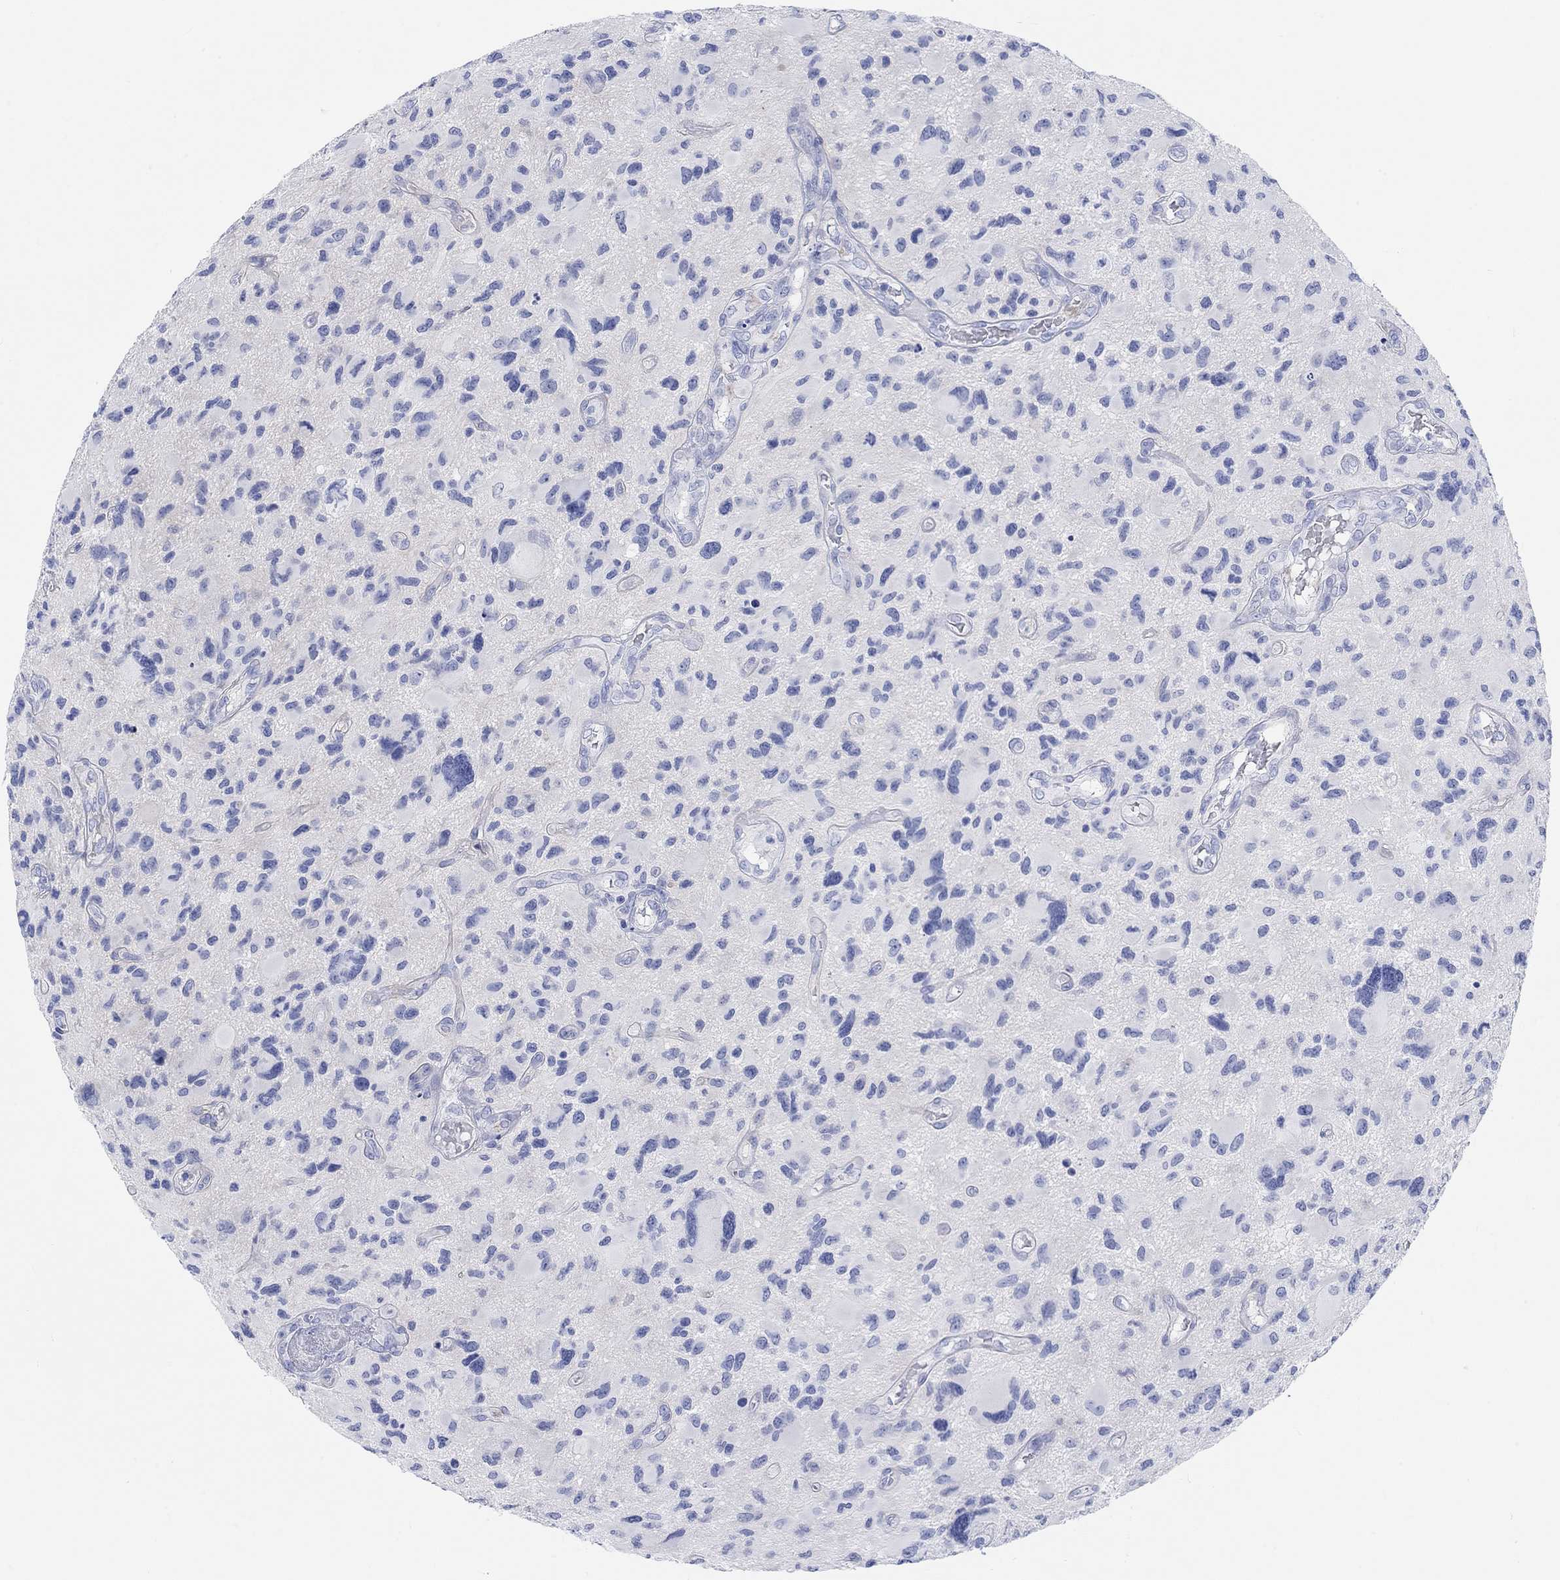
{"staining": {"intensity": "negative", "quantity": "none", "location": "none"}, "tissue": "glioma", "cell_type": "Tumor cells", "image_type": "cancer", "snomed": [{"axis": "morphology", "description": "Glioma, malignant, NOS"}, {"axis": "morphology", "description": "Glioma, malignant, High grade"}, {"axis": "topography", "description": "Brain"}], "caption": "The image demonstrates no staining of tumor cells in malignant glioma.", "gene": "XIRP2", "patient": {"sex": "female", "age": 71}}